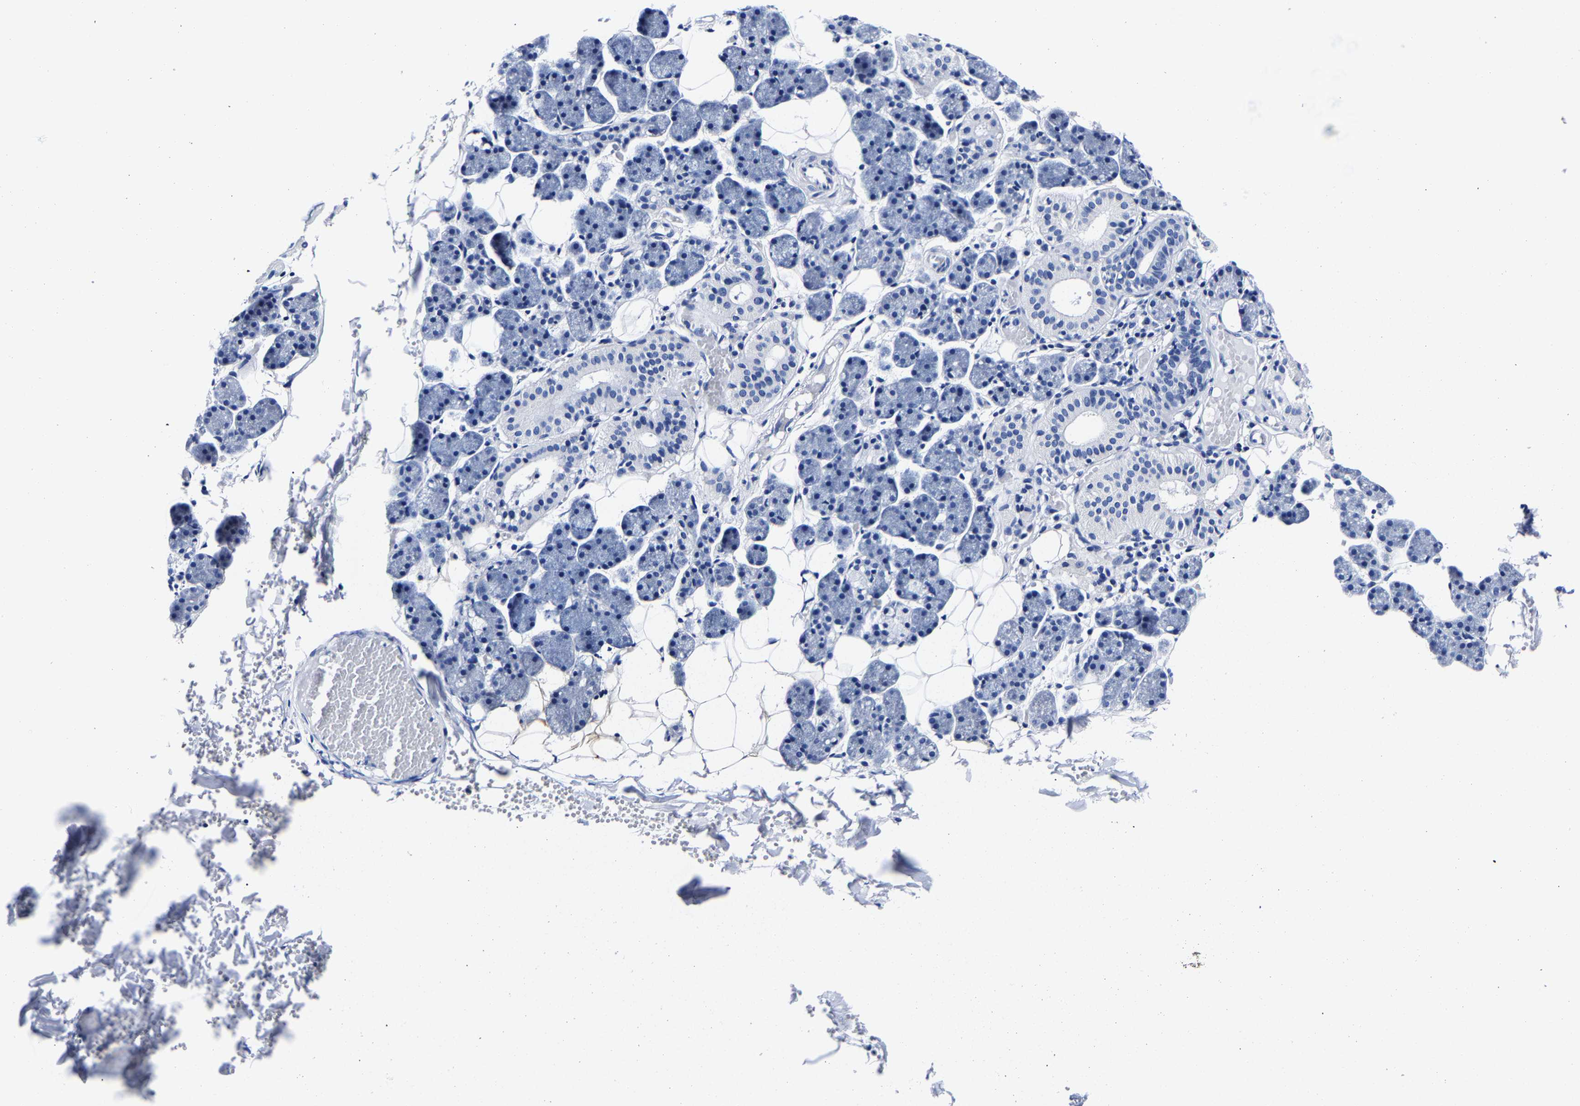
{"staining": {"intensity": "negative", "quantity": "none", "location": "none"}, "tissue": "salivary gland", "cell_type": "Glandular cells", "image_type": "normal", "snomed": [{"axis": "morphology", "description": "Normal tissue, NOS"}, {"axis": "topography", "description": "Salivary gland"}], "caption": "Salivary gland stained for a protein using IHC reveals no expression glandular cells.", "gene": "CPA2", "patient": {"sex": "female", "age": 33}}